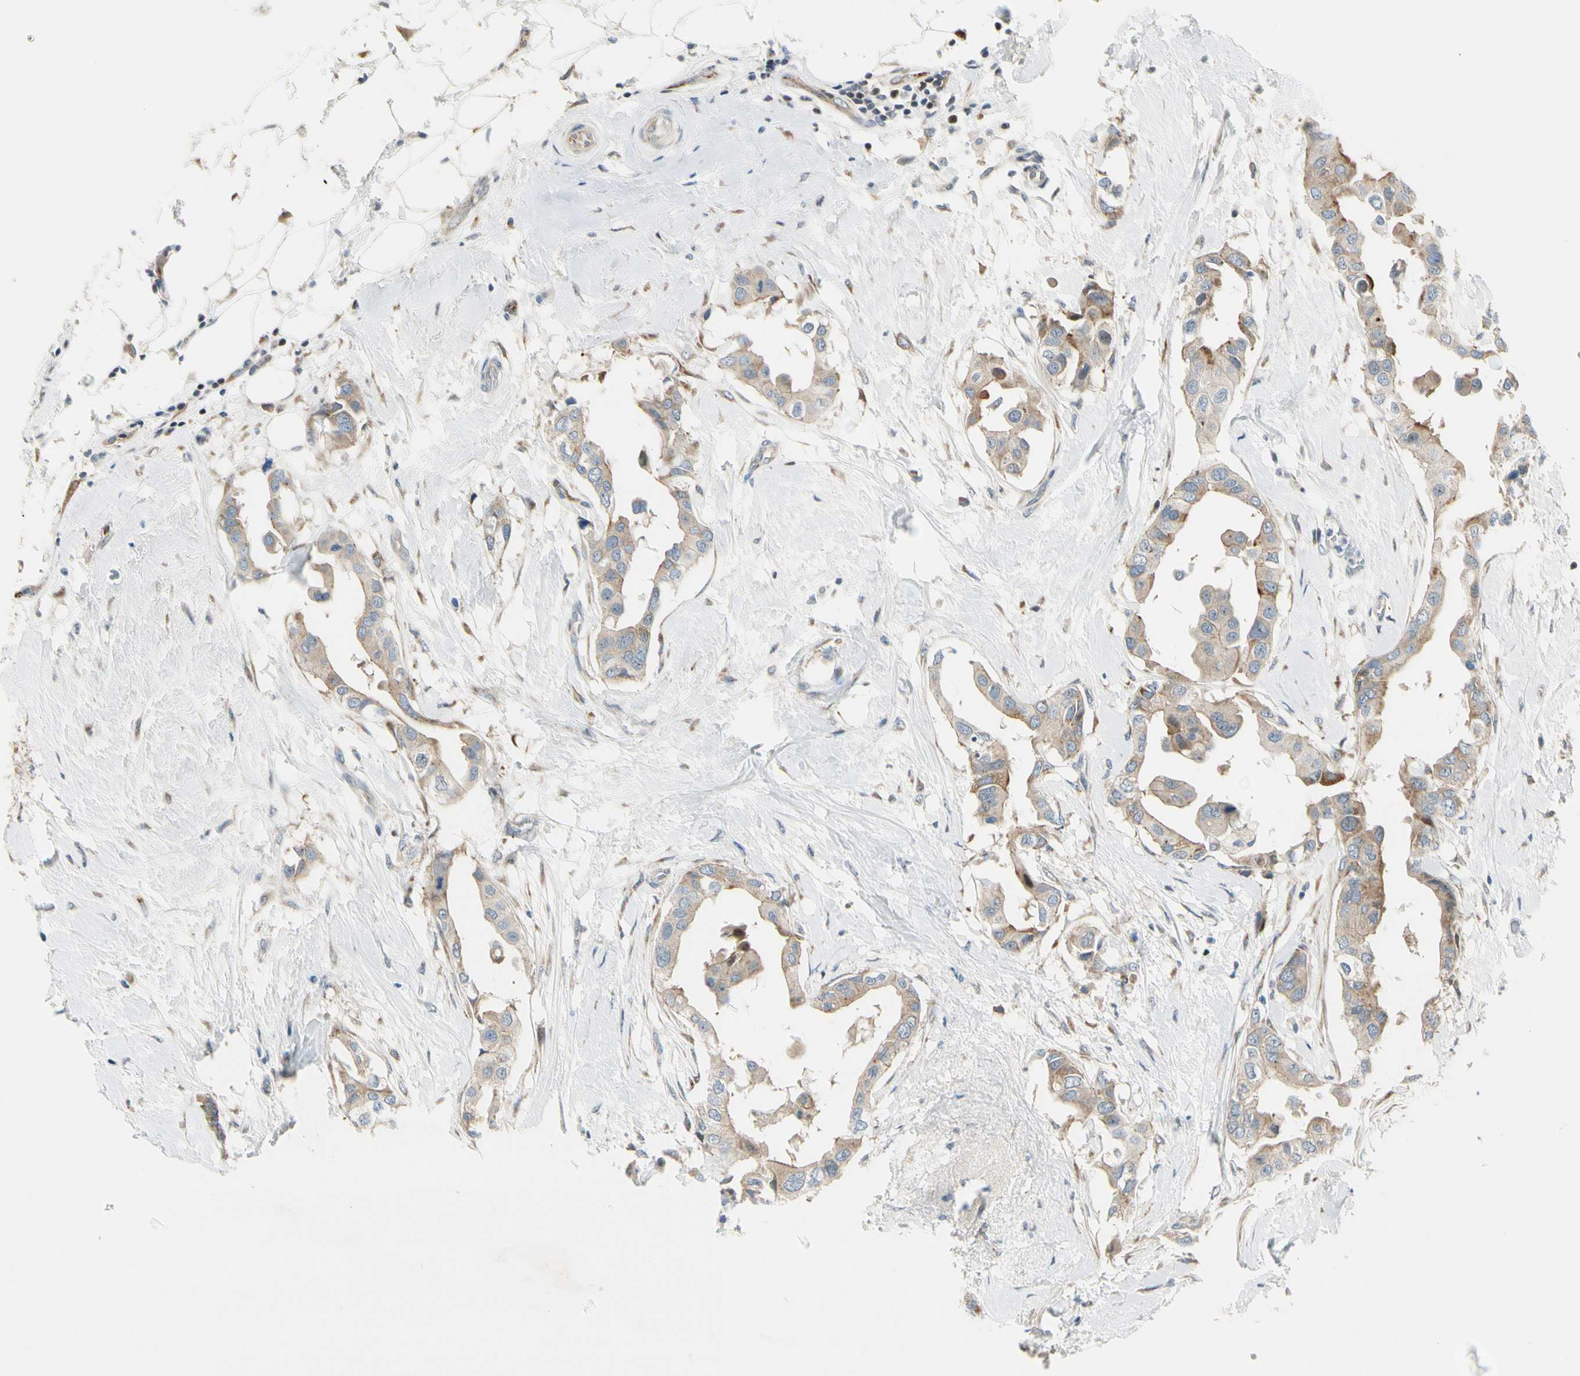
{"staining": {"intensity": "moderate", "quantity": "25%-75%", "location": "cytoplasmic/membranous"}, "tissue": "breast cancer", "cell_type": "Tumor cells", "image_type": "cancer", "snomed": [{"axis": "morphology", "description": "Duct carcinoma"}, {"axis": "topography", "description": "Breast"}], "caption": "A brown stain labels moderate cytoplasmic/membranous expression of a protein in human invasive ductal carcinoma (breast) tumor cells. The staining was performed using DAB (3,3'-diaminobenzidine) to visualize the protein expression in brown, while the nuclei were stained in blue with hematoxylin (Magnification: 20x).", "gene": "NPDC1", "patient": {"sex": "female", "age": 40}}